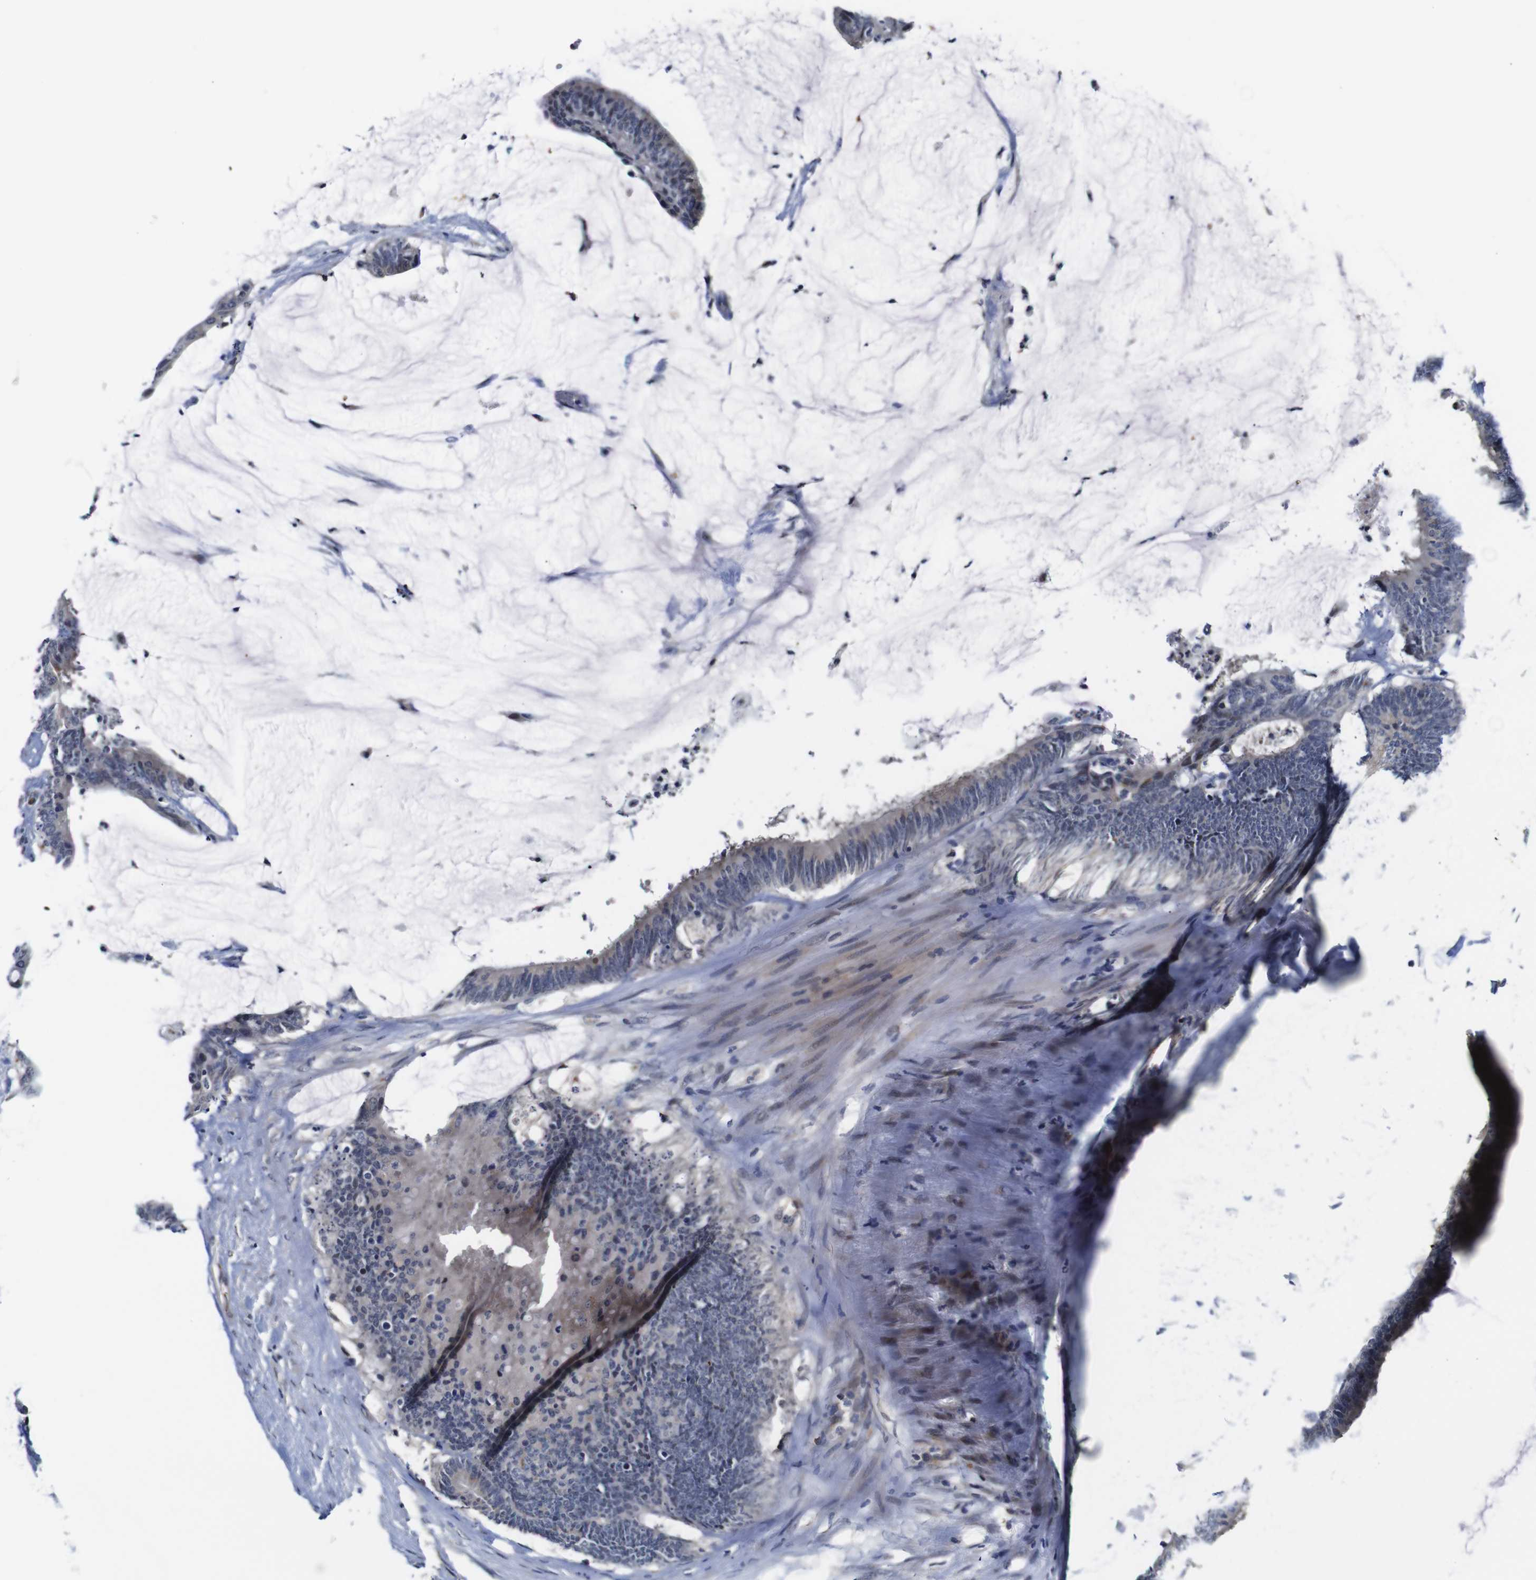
{"staining": {"intensity": "weak", "quantity": "<25%", "location": "cytoplasmic/membranous"}, "tissue": "colorectal cancer", "cell_type": "Tumor cells", "image_type": "cancer", "snomed": [{"axis": "morphology", "description": "Adenocarcinoma, NOS"}, {"axis": "topography", "description": "Rectum"}], "caption": "A high-resolution image shows IHC staining of colorectal adenocarcinoma, which displays no significant expression in tumor cells.", "gene": "FURIN", "patient": {"sex": "female", "age": 66}}